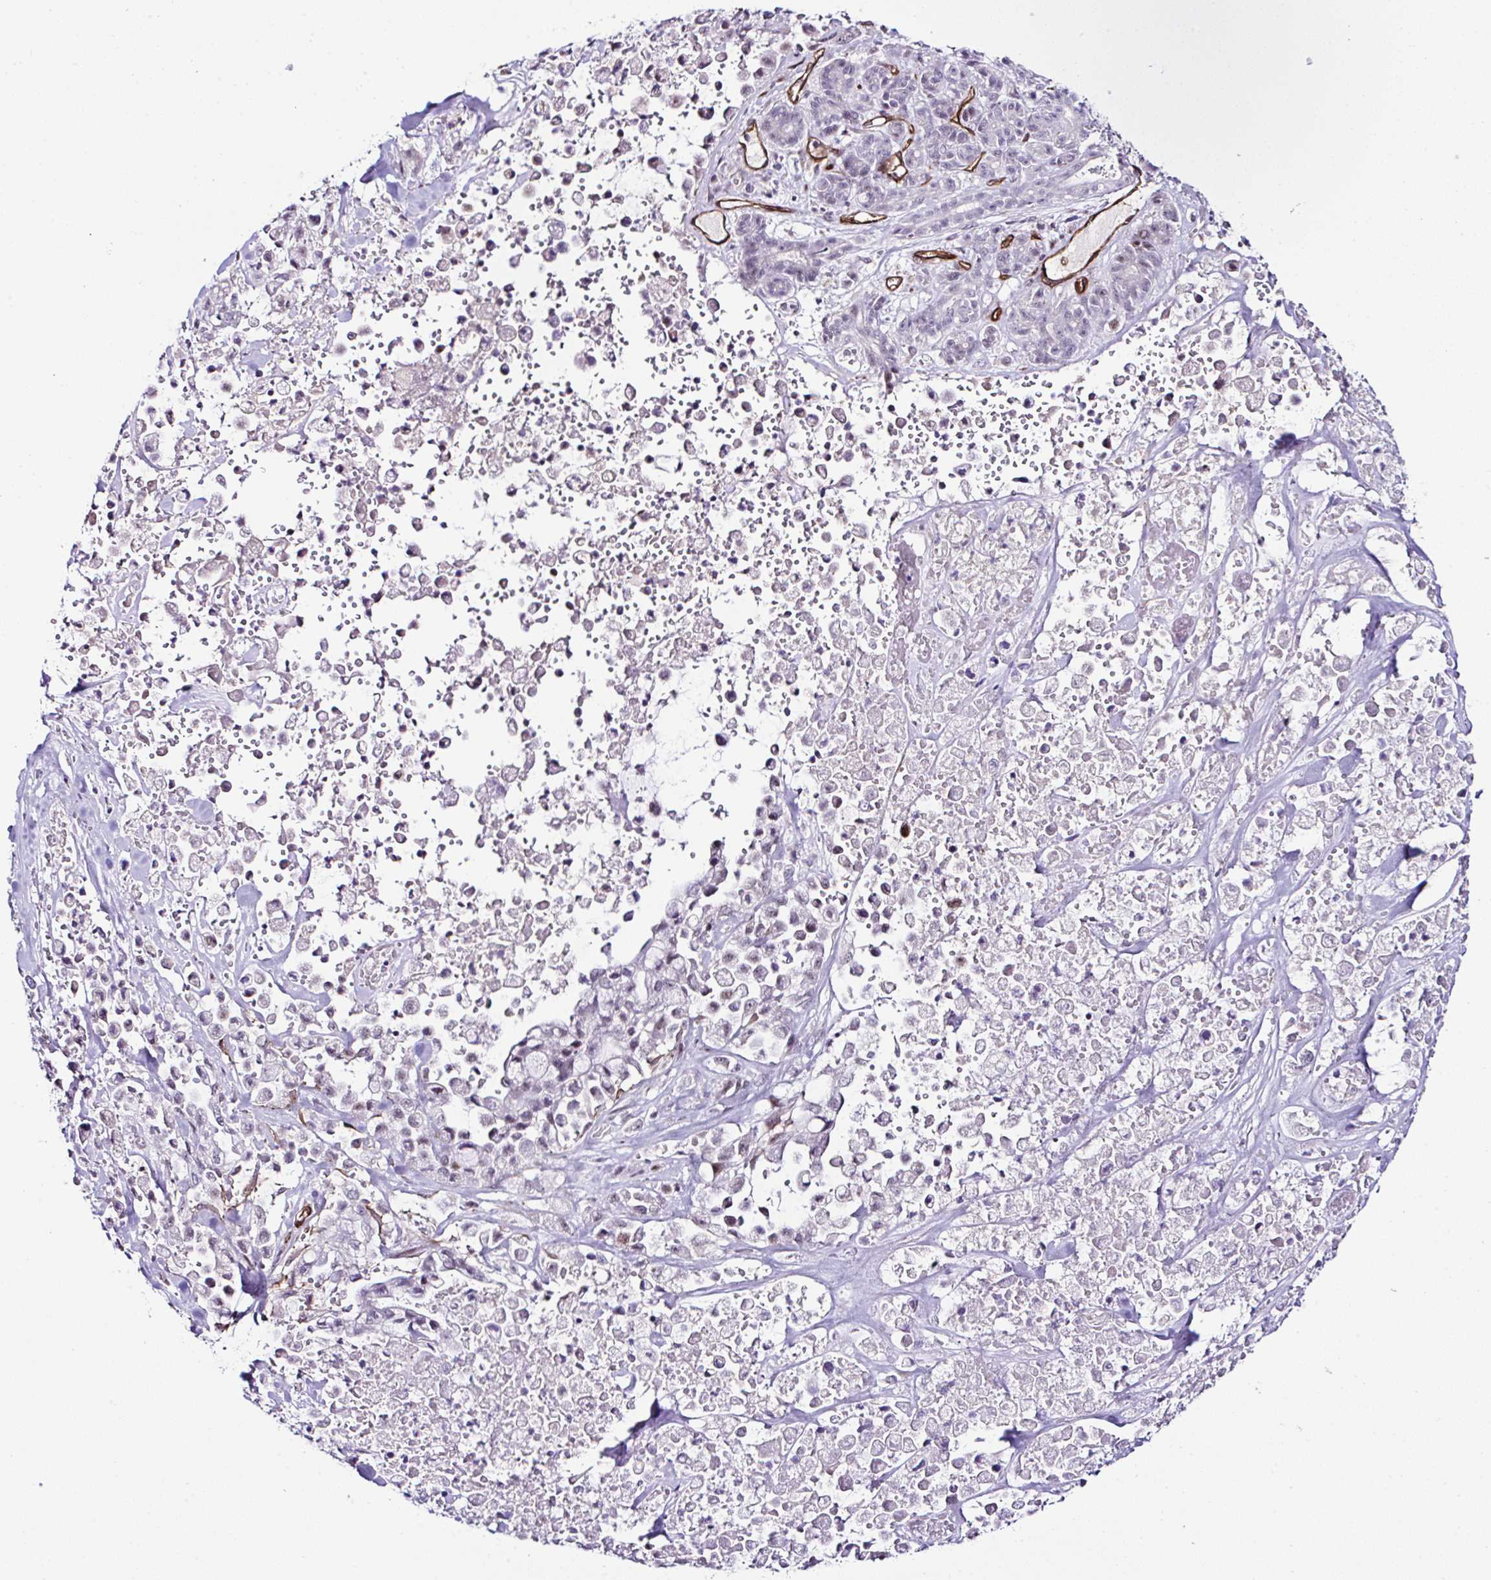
{"staining": {"intensity": "negative", "quantity": "none", "location": "none"}, "tissue": "pancreatic cancer", "cell_type": "Tumor cells", "image_type": "cancer", "snomed": [{"axis": "morphology", "description": "Adenocarcinoma, NOS"}, {"axis": "topography", "description": "Pancreas"}], "caption": "This histopathology image is of pancreatic cancer (adenocarcinoma) stained with IHC to label a protein in brown with the nuclei are counter-stained blue. There is no positivity in tumor cells.", "gene": "FBXO34", "patient": {"sex": "male", "age": 44}}